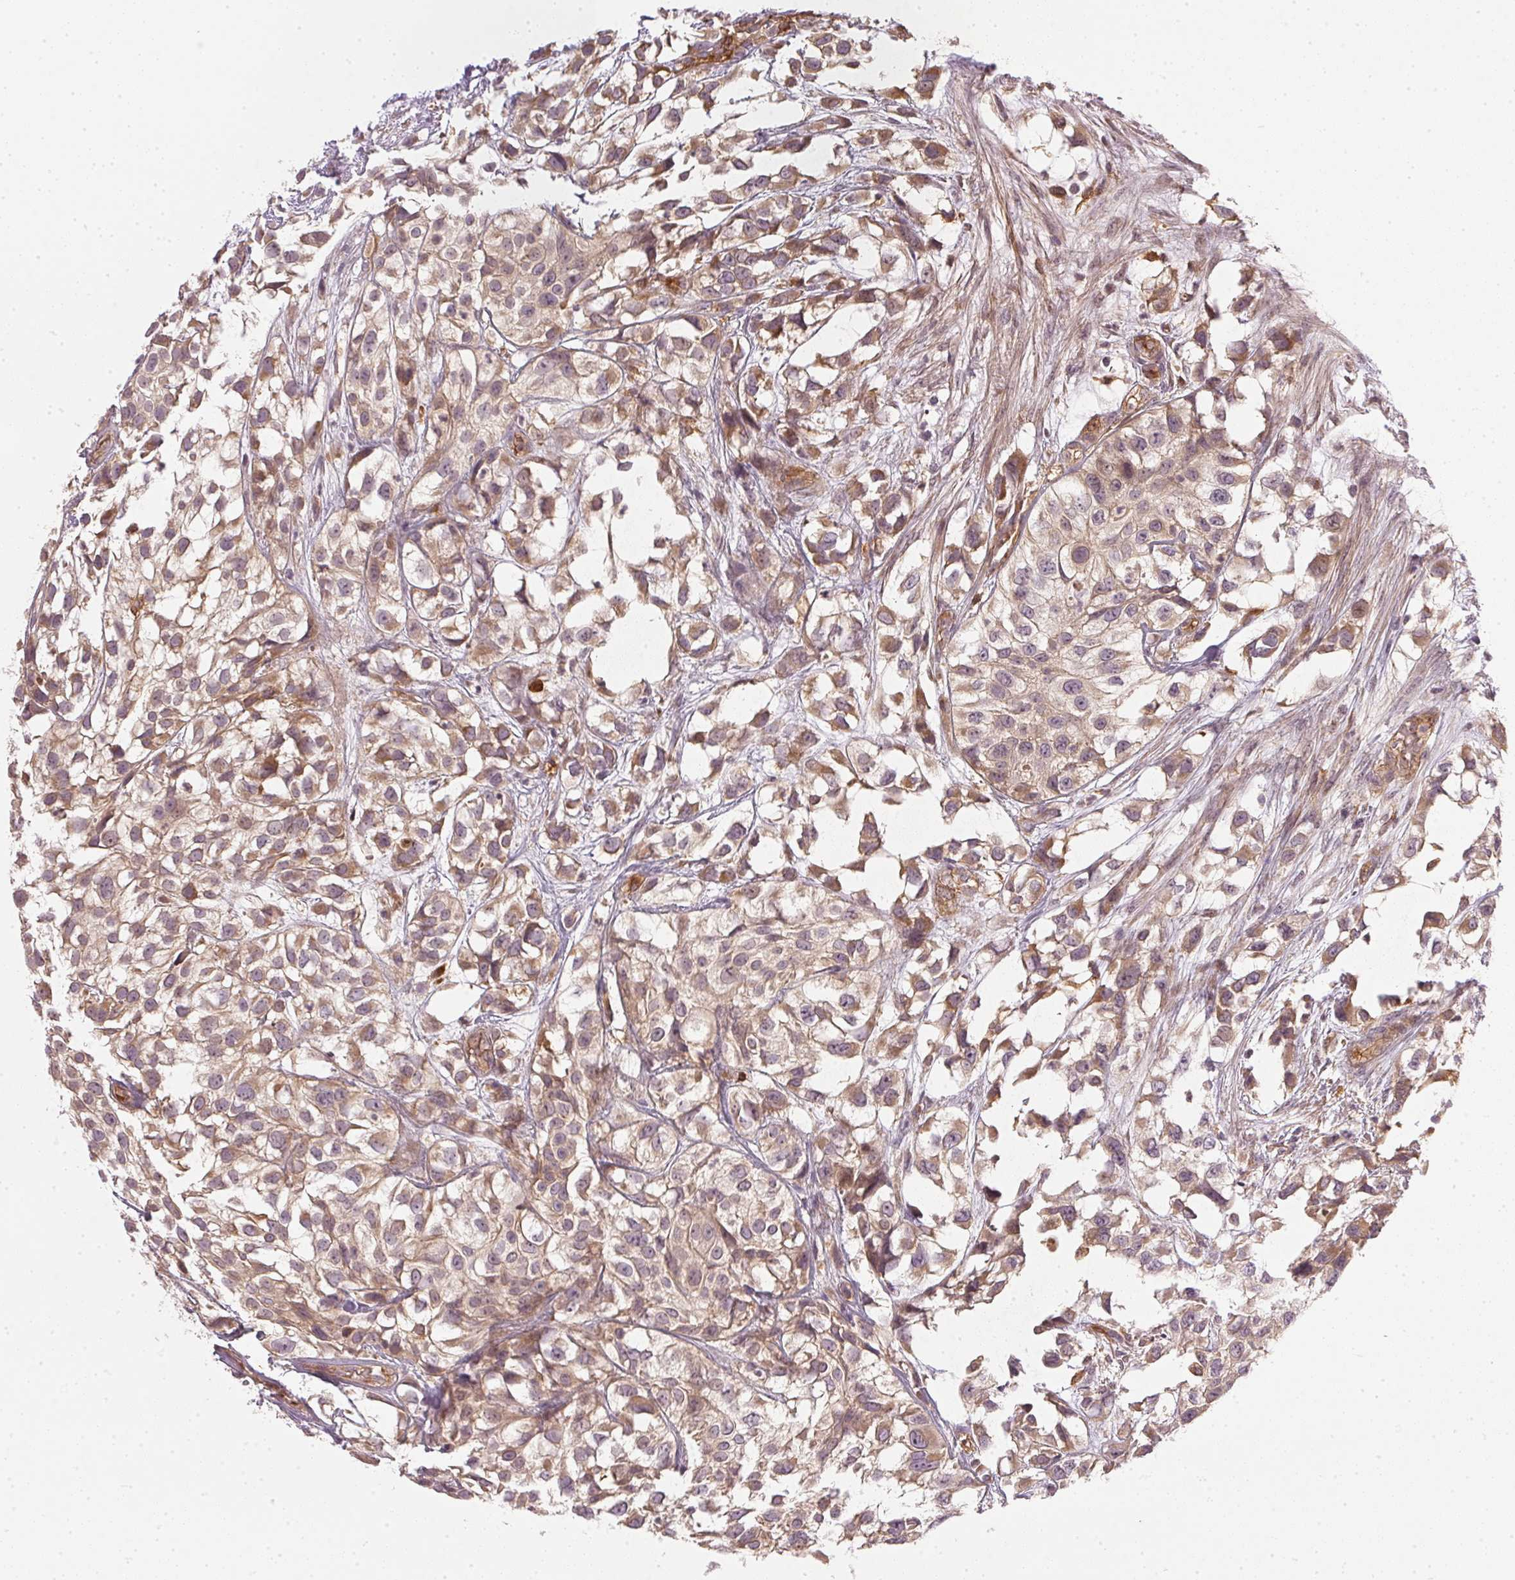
{"staining": {"intensity": "moderate", "quantity": ">75%", "location": "cytoplasmic/membranous"}, "tissue": "urothelial cancer", "cell_type": "Tumor cells", "image_type": "cancer", "snomed": [{"axis": "morphology", "description": "Urothelial carcinoma, High grade"}, {"axis": "topography", "description": "Urinary bladder"}], "caption": "Urothelial cancer was stained to show a protein in brown. There is medium levels of moderate cytoplasmic/membranous staining in approximately >75% of tumor cells. (DAB (3,3'-diaminobenzidine) IHC with brightfield microscopy, high magnification).", "gene": "NADK2", "patient": {"sex": "male", "age": 56}}